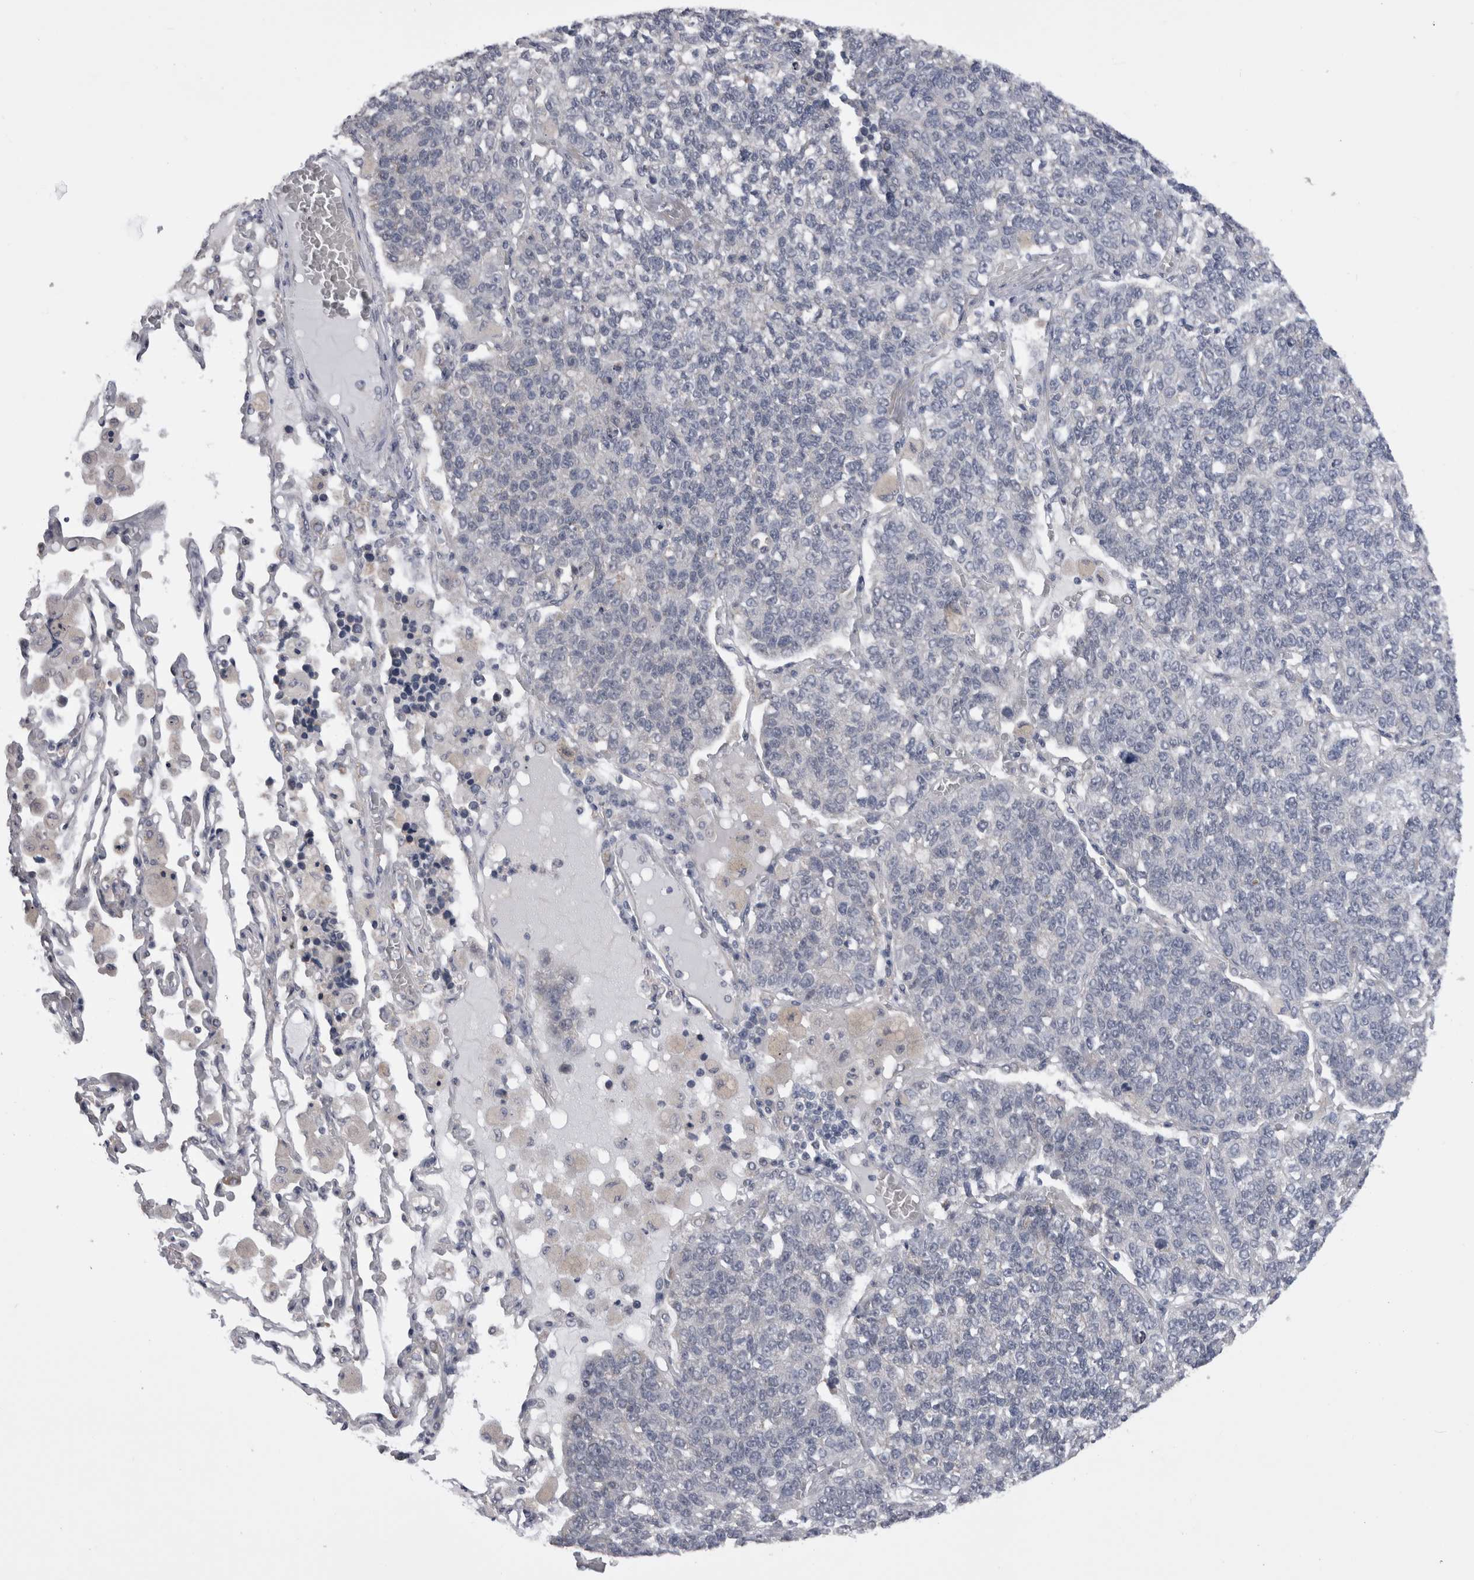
{"staining": {"intensity": "negative", "quantity": "none", "location": "none"}, "tissue": "lung cancer", "cell_type": "Tumor cells", "image_type": "cancer", "snomed": [{"axis": "morphology", "description": "Adenocarcinoma, NOS"}, {"axis": "topography", "description": "Lung"}], "caption": "IHC histopathology image of neoplastic tissue: human lung cancer stained with DAB demonstrates no significant protein expression in tumor cells.", "gene": "ARHGAP29", "patient": {"sex": "male", "age": 49}}